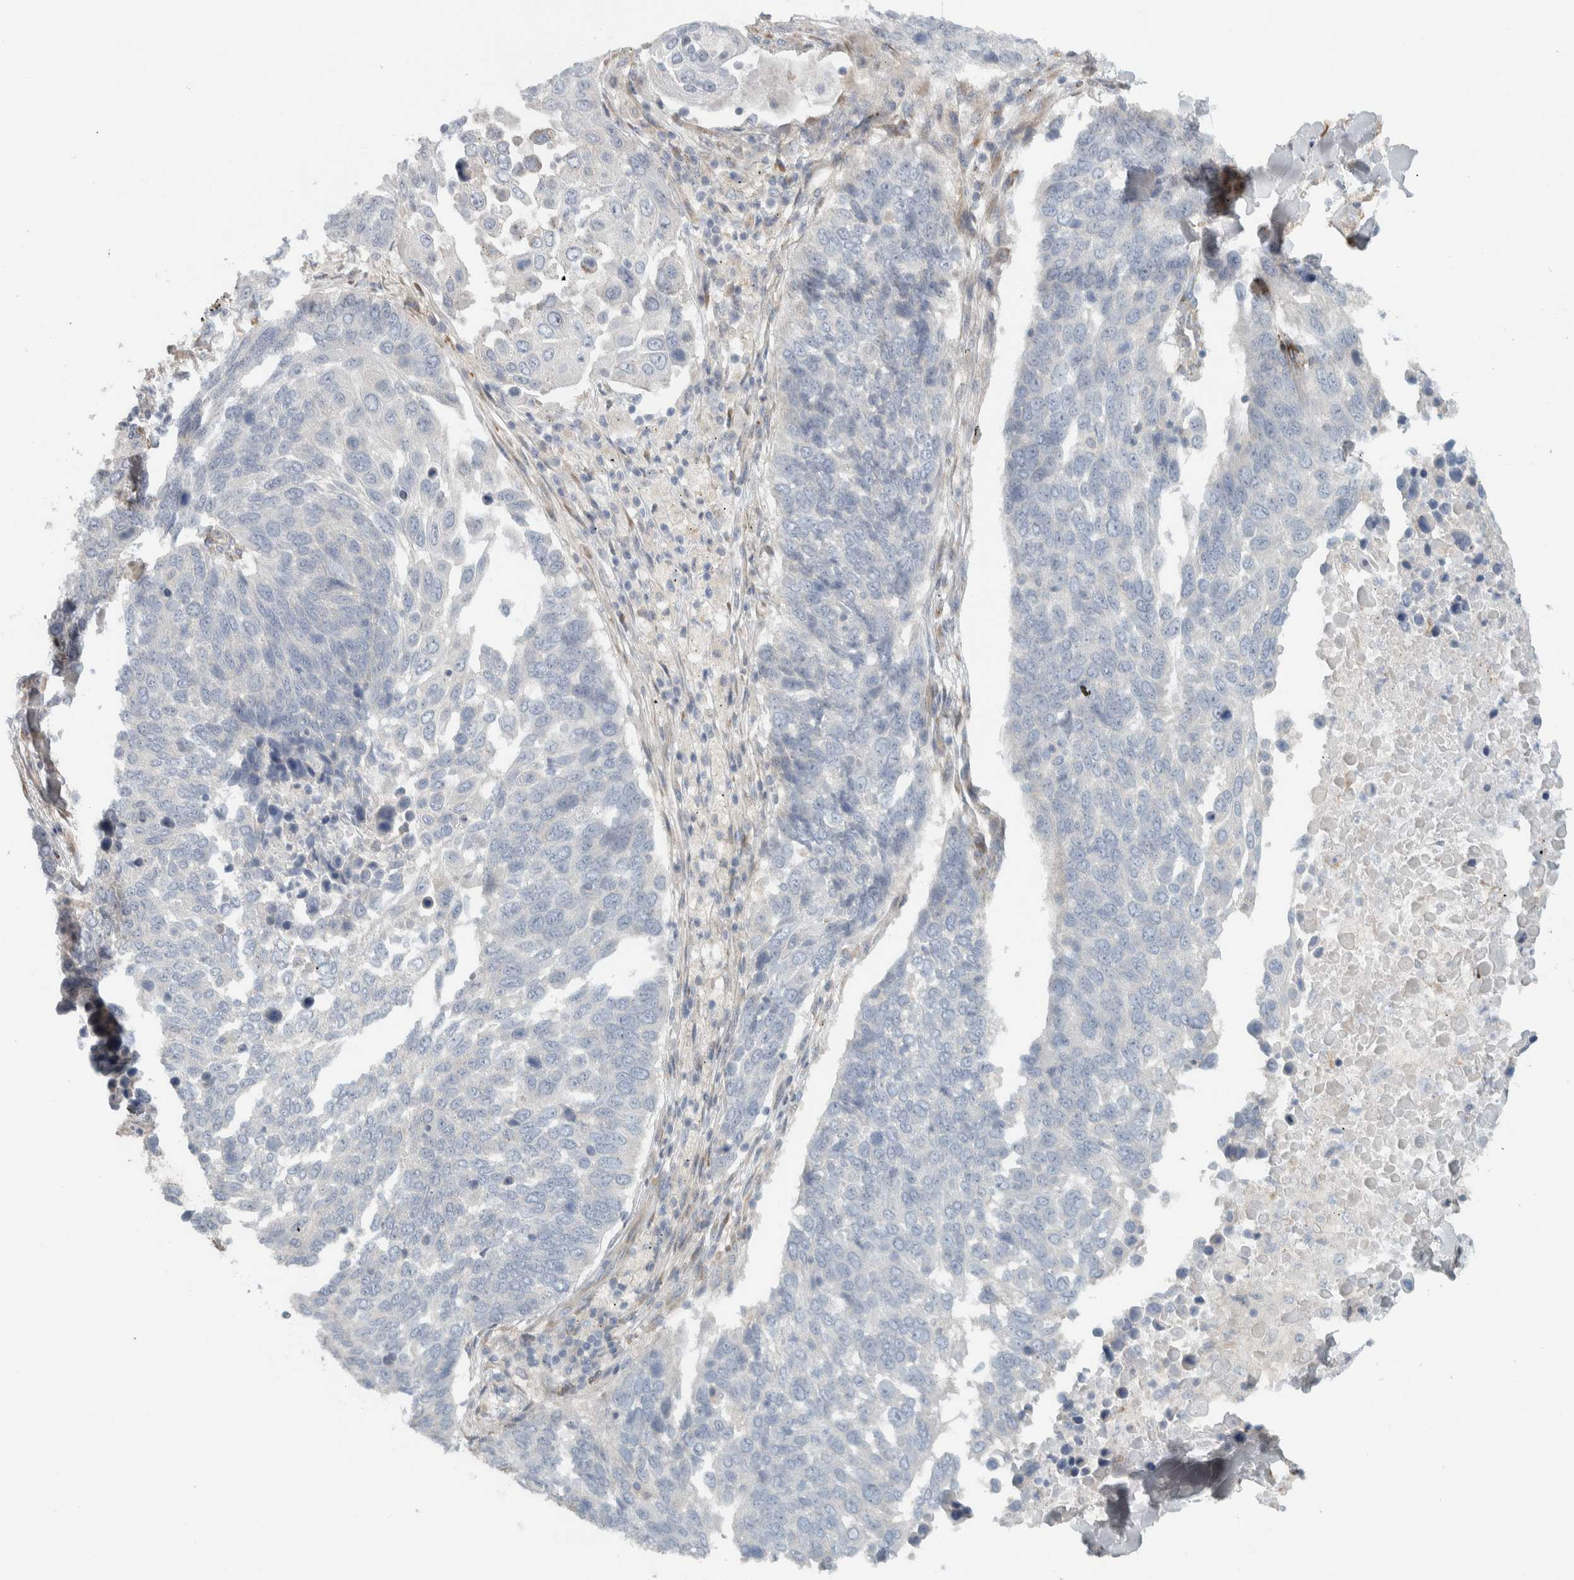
{"staining": {"intensity": "negative", "quantity": "none", "location": "none"}, "tissue": "lung cancer", "cell_type": "Tumor cells", "image_type": "cancer", "snomed": [{"axis": "morphology", "description": "Squamous cell carcinoma, NOS"}, {"axis": "topography", "description": "Lung"}], "caption": "This is an IHC photomicrograph of lung squamous cell carcinoma. There is no expression in tumor cells.", "gene": "HGS", "patient": {"sex": "male", "age": 66}}